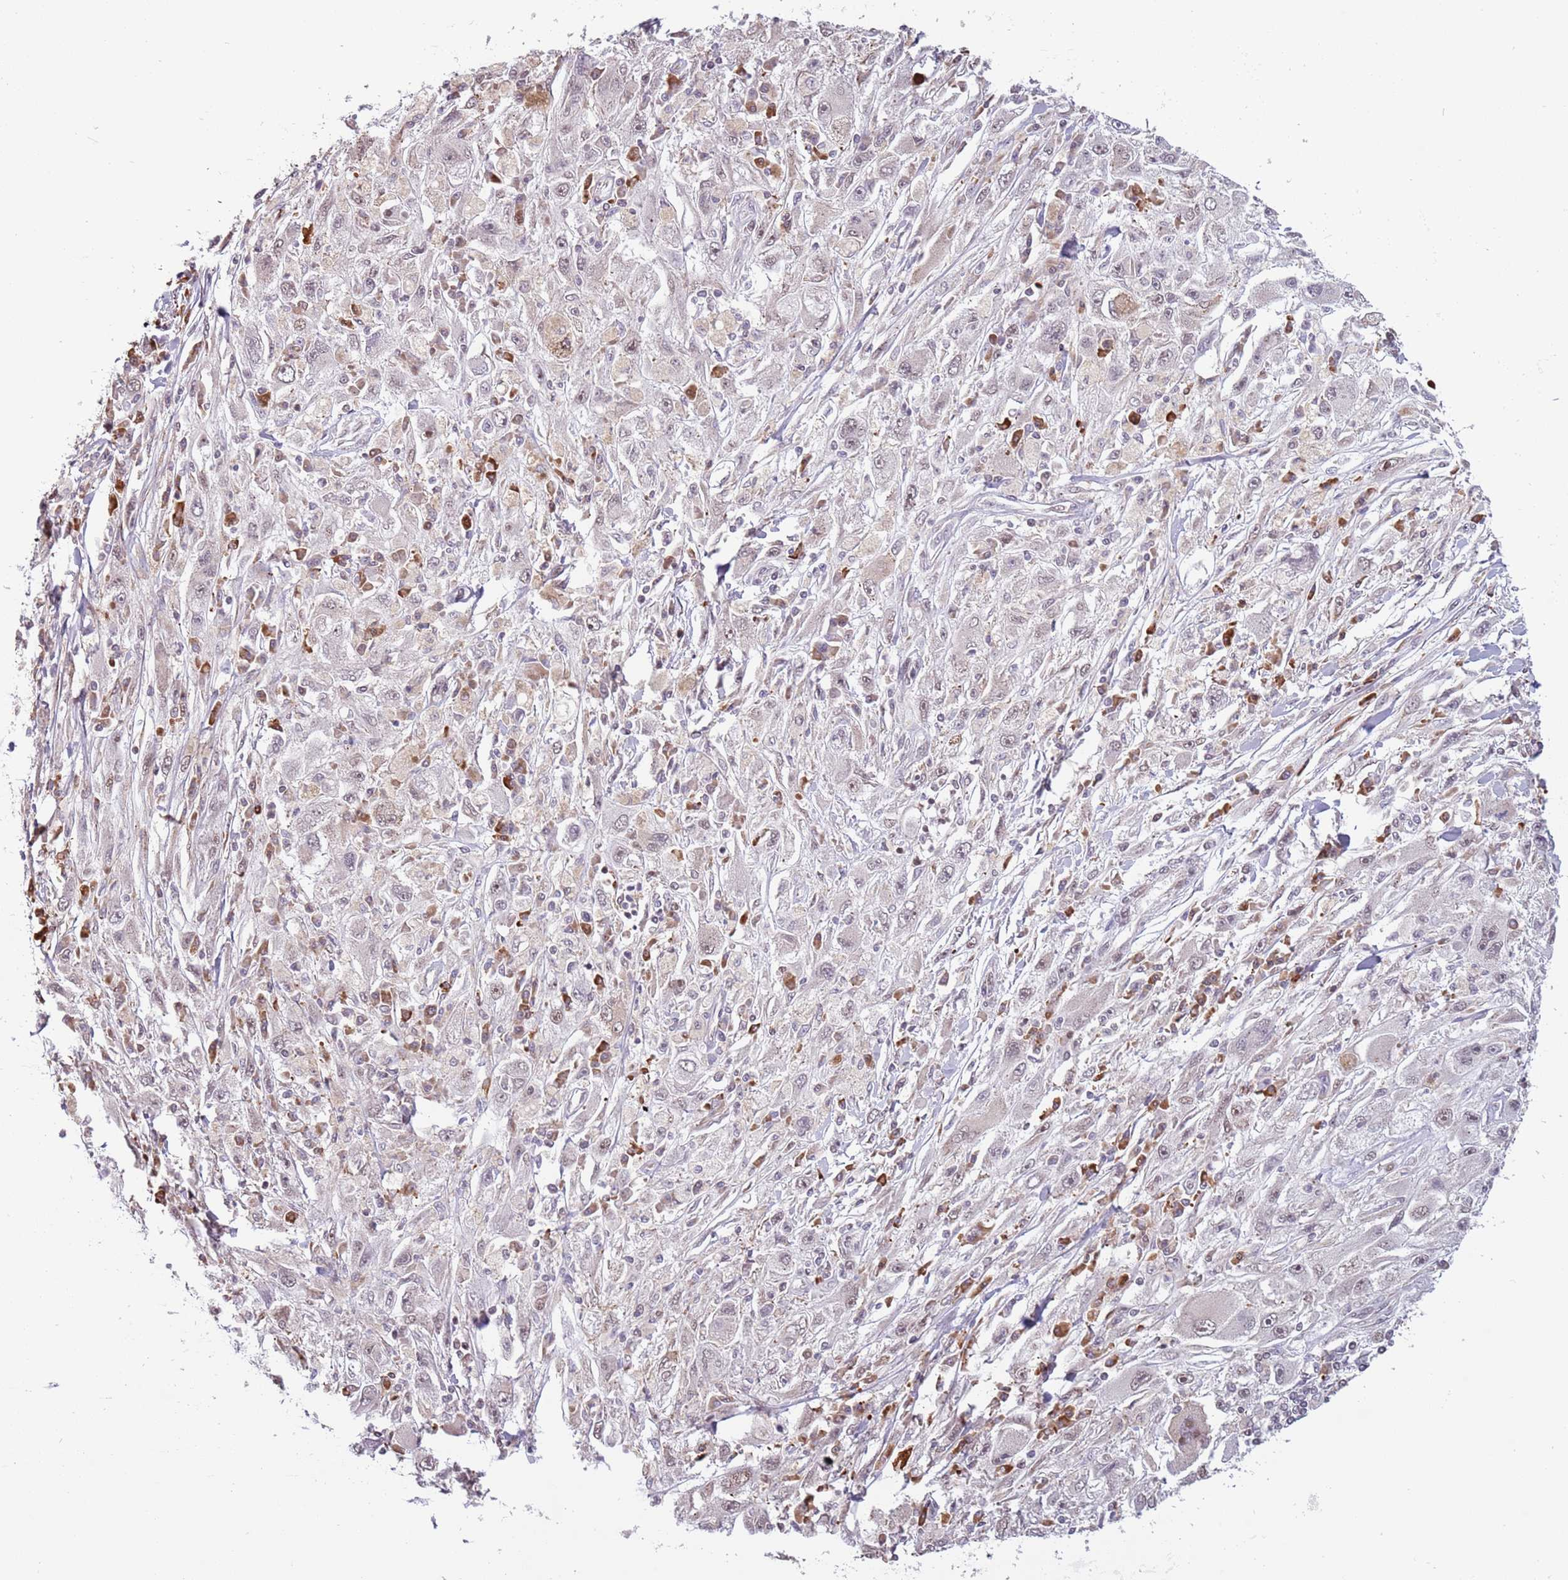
{"staining": {"intensity": "weak", "quantity": "<25%", "location": "nuclear"}, "tissue": "melanoma", "cell_type": "Tumor cells", "image_type": "cancer", "snomed": [{"axis": "morphology", "description": "Malignant melanoma, Metastatic site"}, {"axis": "topography", "description": "Skin"}], "caption": "A high-resolution photomicrograph shows immunohistochemistry (IHC) staining of malignant melanoma (metastatic site), which exhibits no significant positivity in tumor cells.", "gene": "BARD1", "patient": {"sex": "male", "age": 53}}